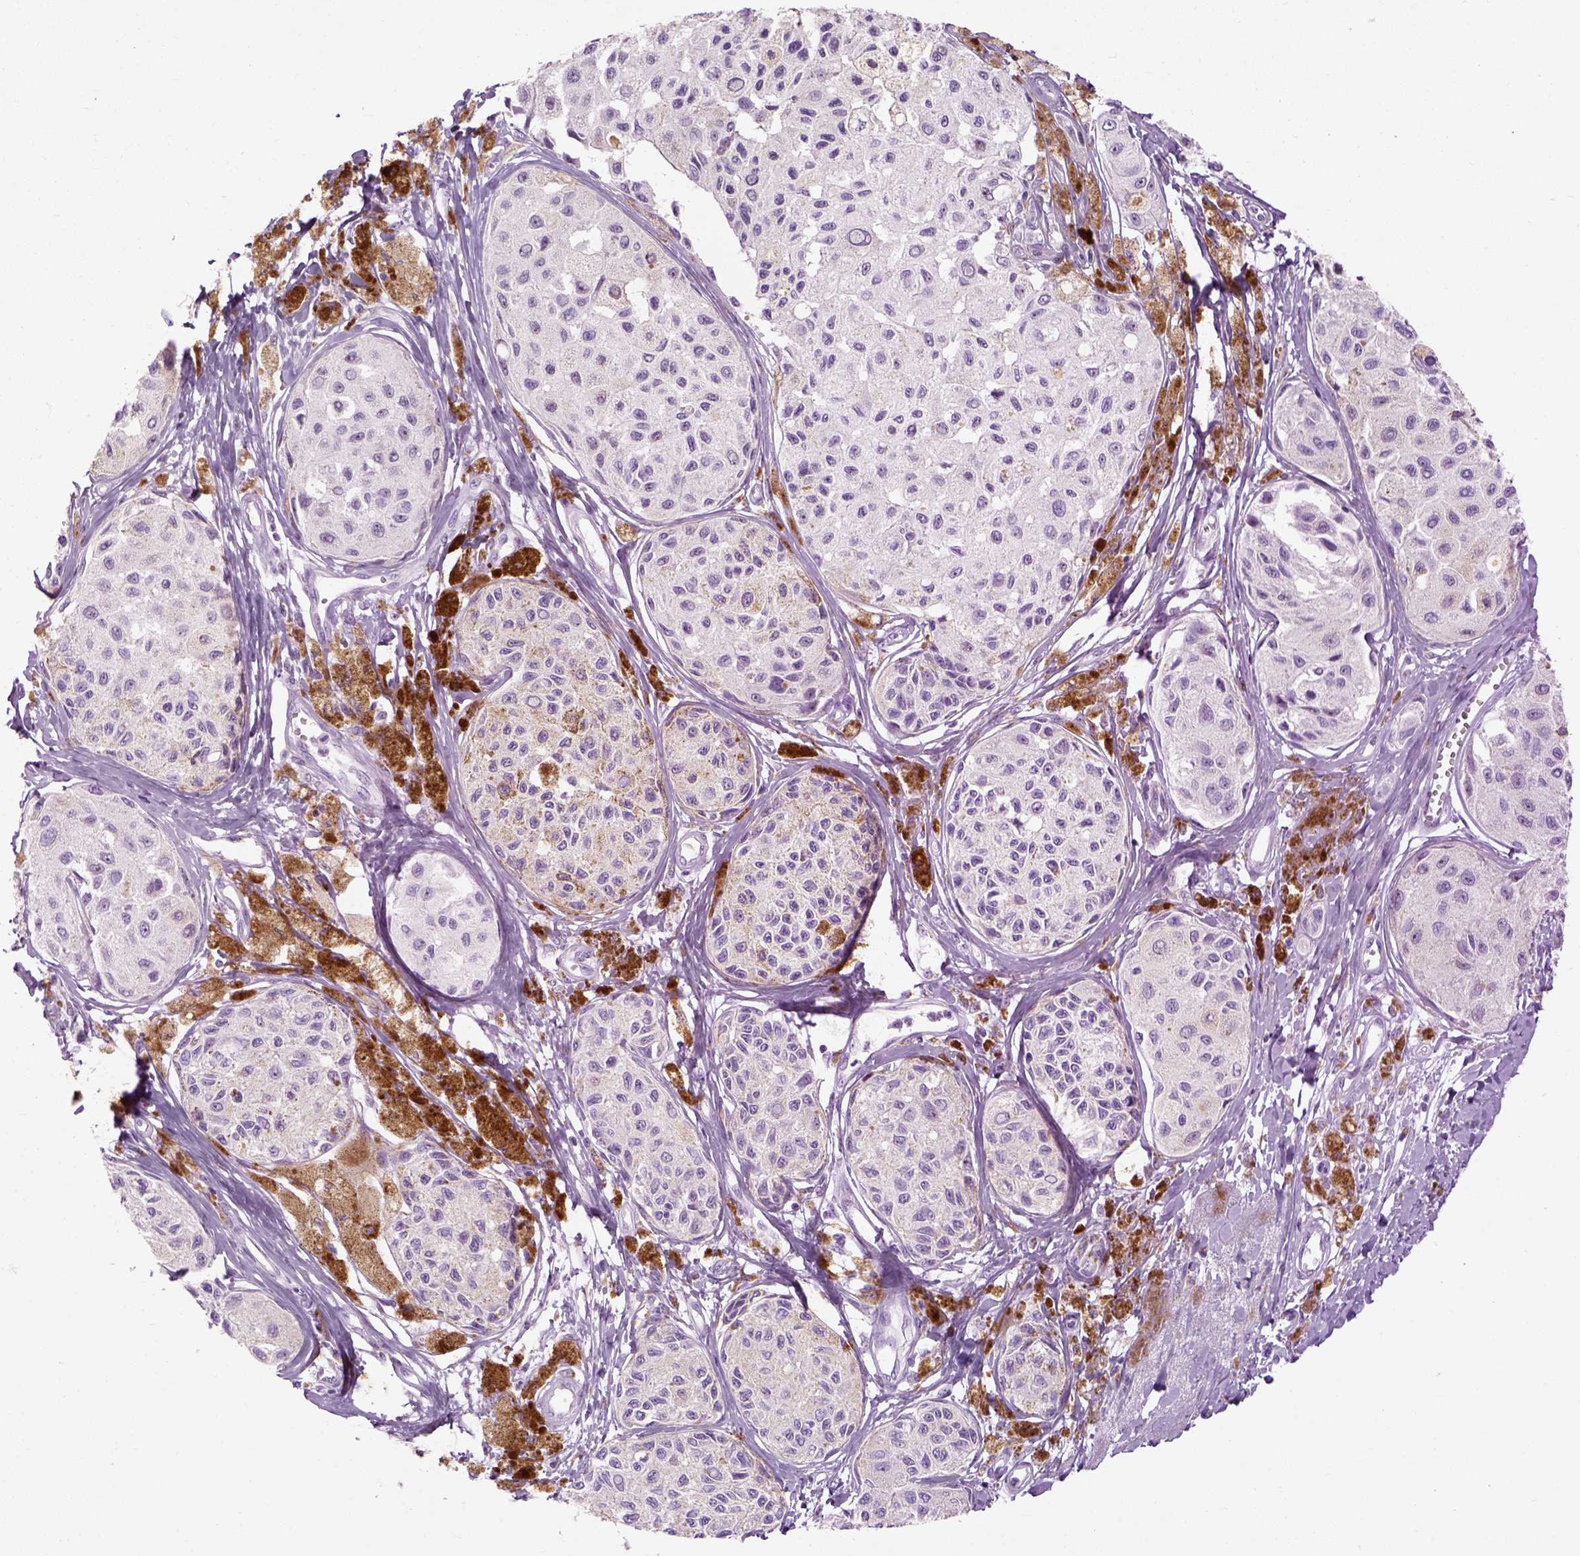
{"staining": {"intensity": "negative", "quantity": "none", "location": "none"}, "tissue": "melanoma", "cell_type": "Tumor cells", "image_type": "cancer", "snomed": [{"axis": "morphology", "description": "Malignant melanoma, NOS"}, {"axis": "topography", "description": "Skin"}], "caption": "The immunohistochemistry photomicrograph has no significant staining in tumor cells of melanoma tissue.", "gene": "UTP4", "patient": {"sex": "female", "age": 38}}